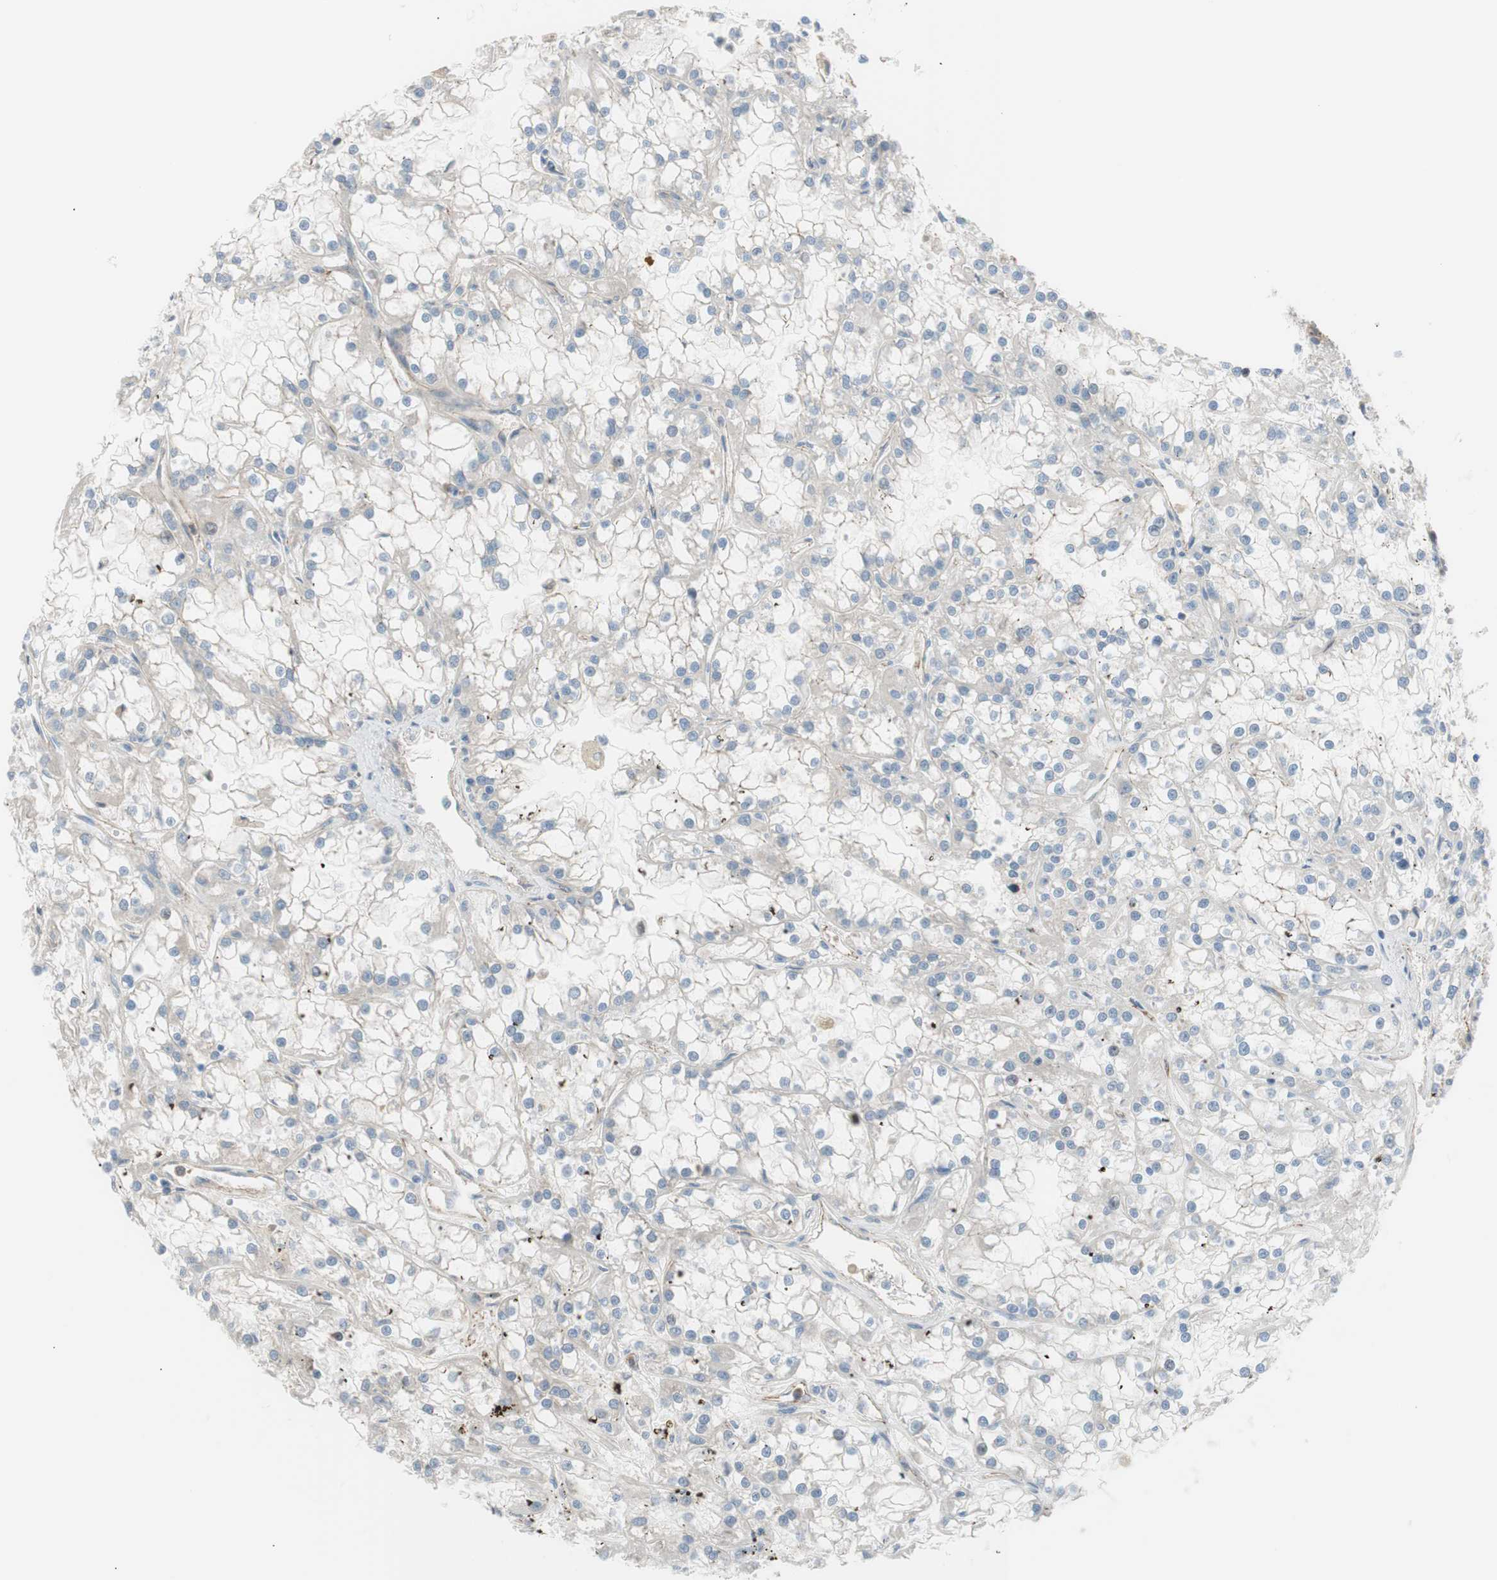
{"staining": {"intensity": "negative", "quantity": "none", "location": "none"}, "tissue": "renal cancer", "cell_type": "Tumor cells", "image_type": "cancer", "snomed": [{"axis": "morphology", "description": "Adenocarcinoma, NOS"}, {"axis": "topography", "description": "Kidney"}], "caption": "Immunohistochemistry of human renal adenocarcinoma demonstrates no staining in tumor cells.", "gene": "TJP1", "patient": {"sex": "female", "age": 52}}